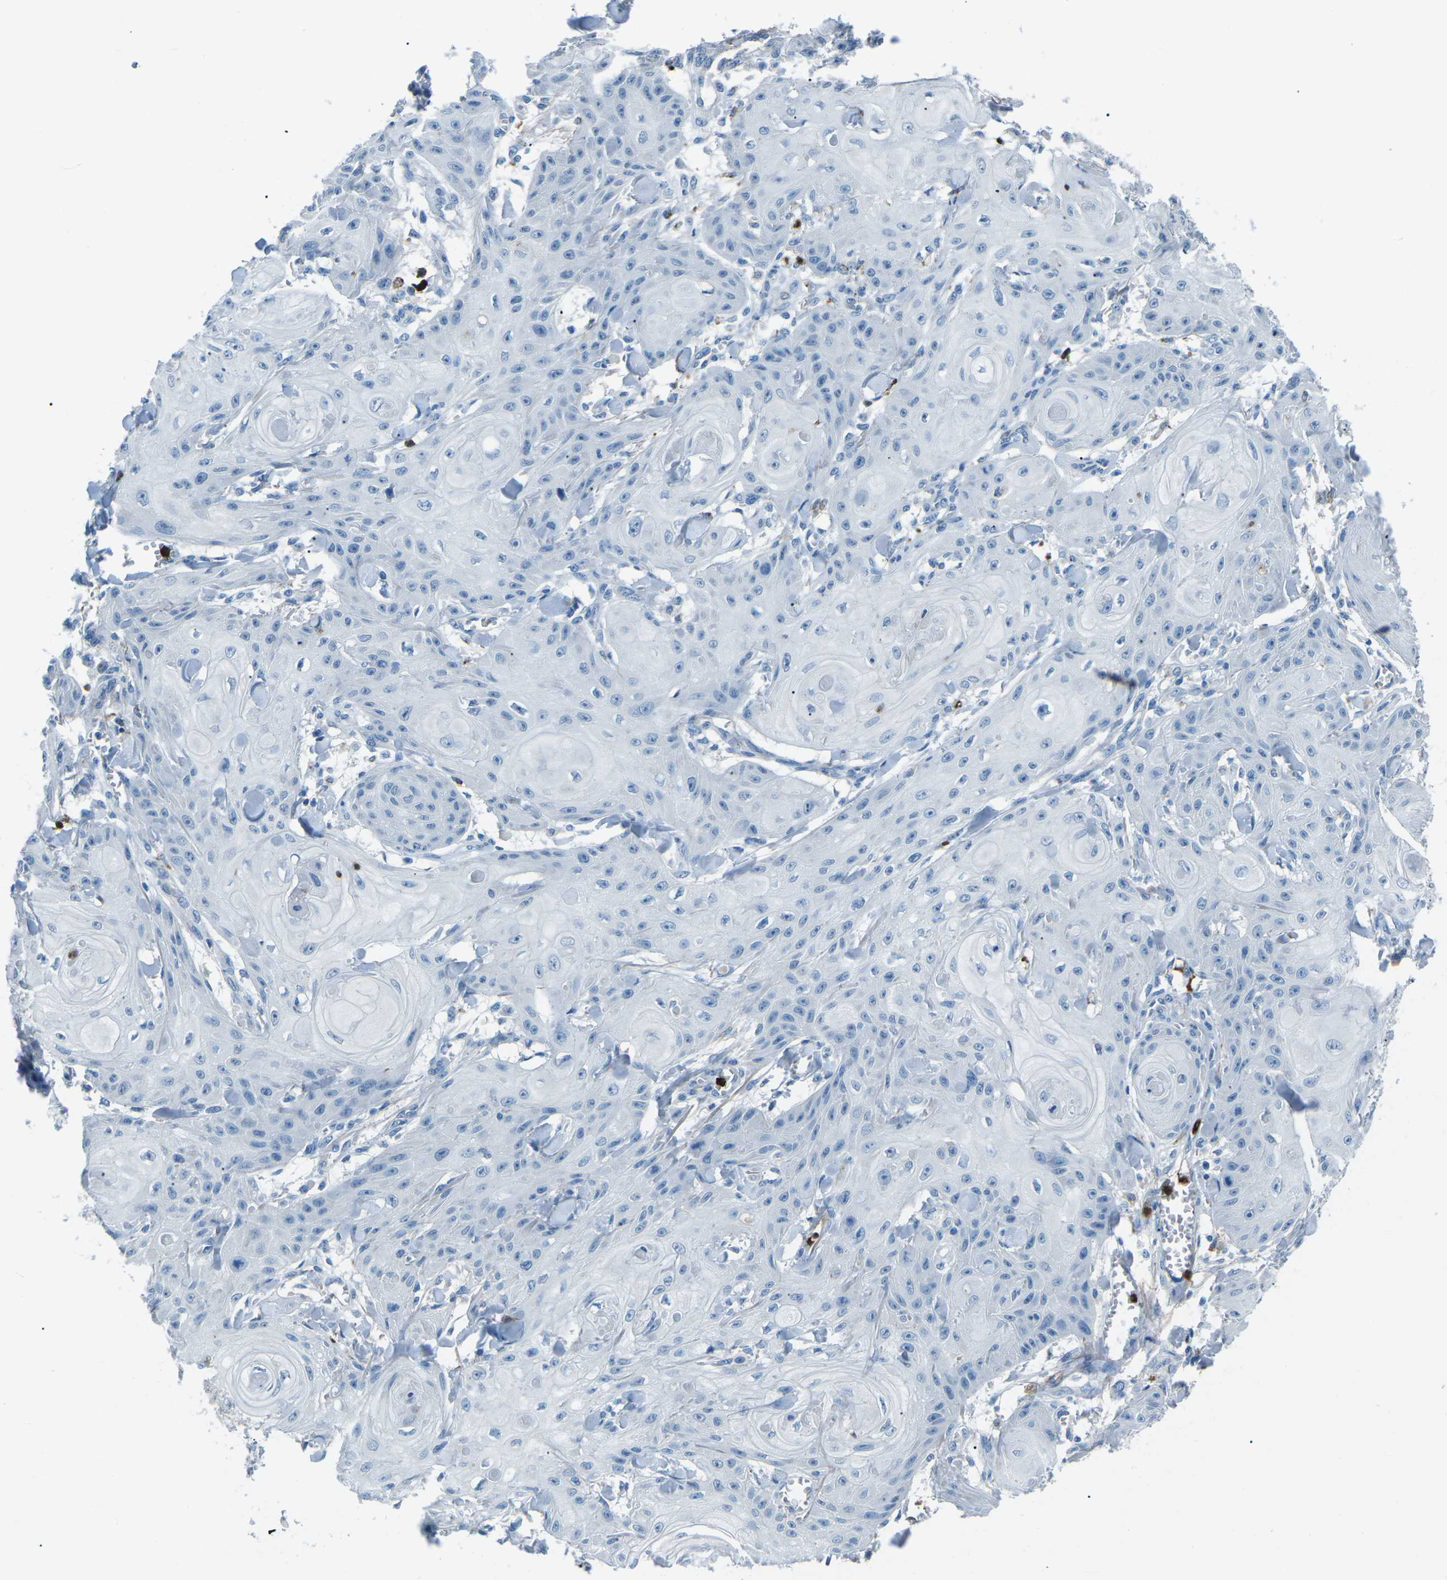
{"staining": {"intensity": "negative", "quantity": "none", "location": "none"}, "tissue": "skin cancer", "cell_type": "Tumor cells", "image_type": "cancer", "snomed": [{"axis": "morphology", "description": "Squamous cell carcinoma, NOS"}, {"axis": "topography", "description": "Skin"}], "caption": "A high-resolution photomicrograph shows IHC staining of skin squamous cell carcinoma, which exhibits no significant positivity in tumor cells.", "gene": "FCN1", "patient": {"sex": "male", "age": 74}}